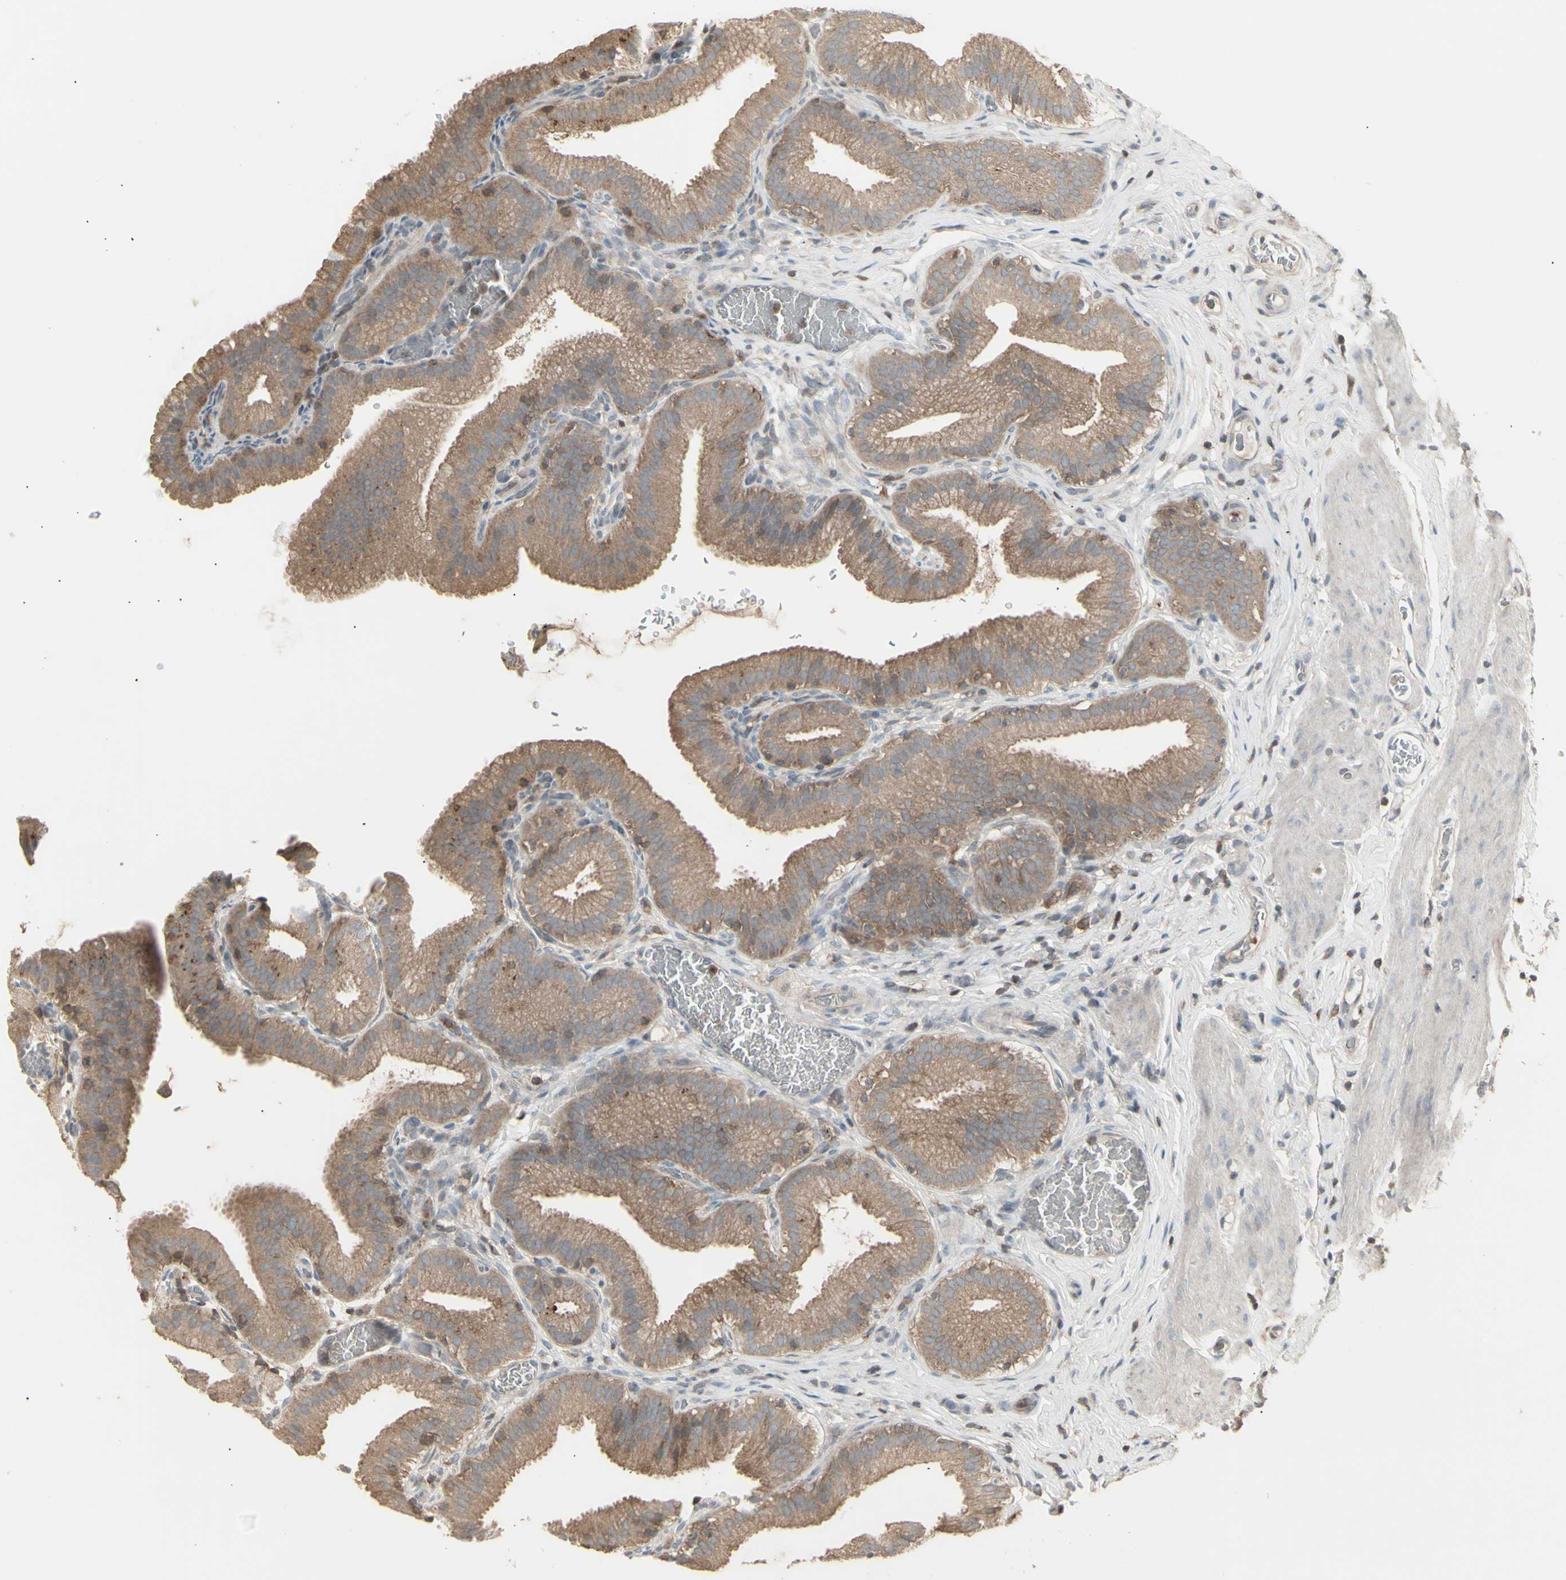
{"staining": {"intensity": "moderate", "quantity": ">75%", "location": "cytoplasmic/membranous"}, "tissue": "gallbladder", "cell_type": "Glandular cells", "image_type": "normal", "snomed": [{"axis": "morphology", "description": "Normal tissue, NOS"}, {"axis": "topography", "description": "Gallbladder"}], "caption": "Immunohistochemical staining of normal human gallbladder exhibits medium levels of moderate cytoplasmic/membranous staining in approximately >75% of glandular cells.", "gene": "CSK", "patient": {"sex": "male", "age": 54}}